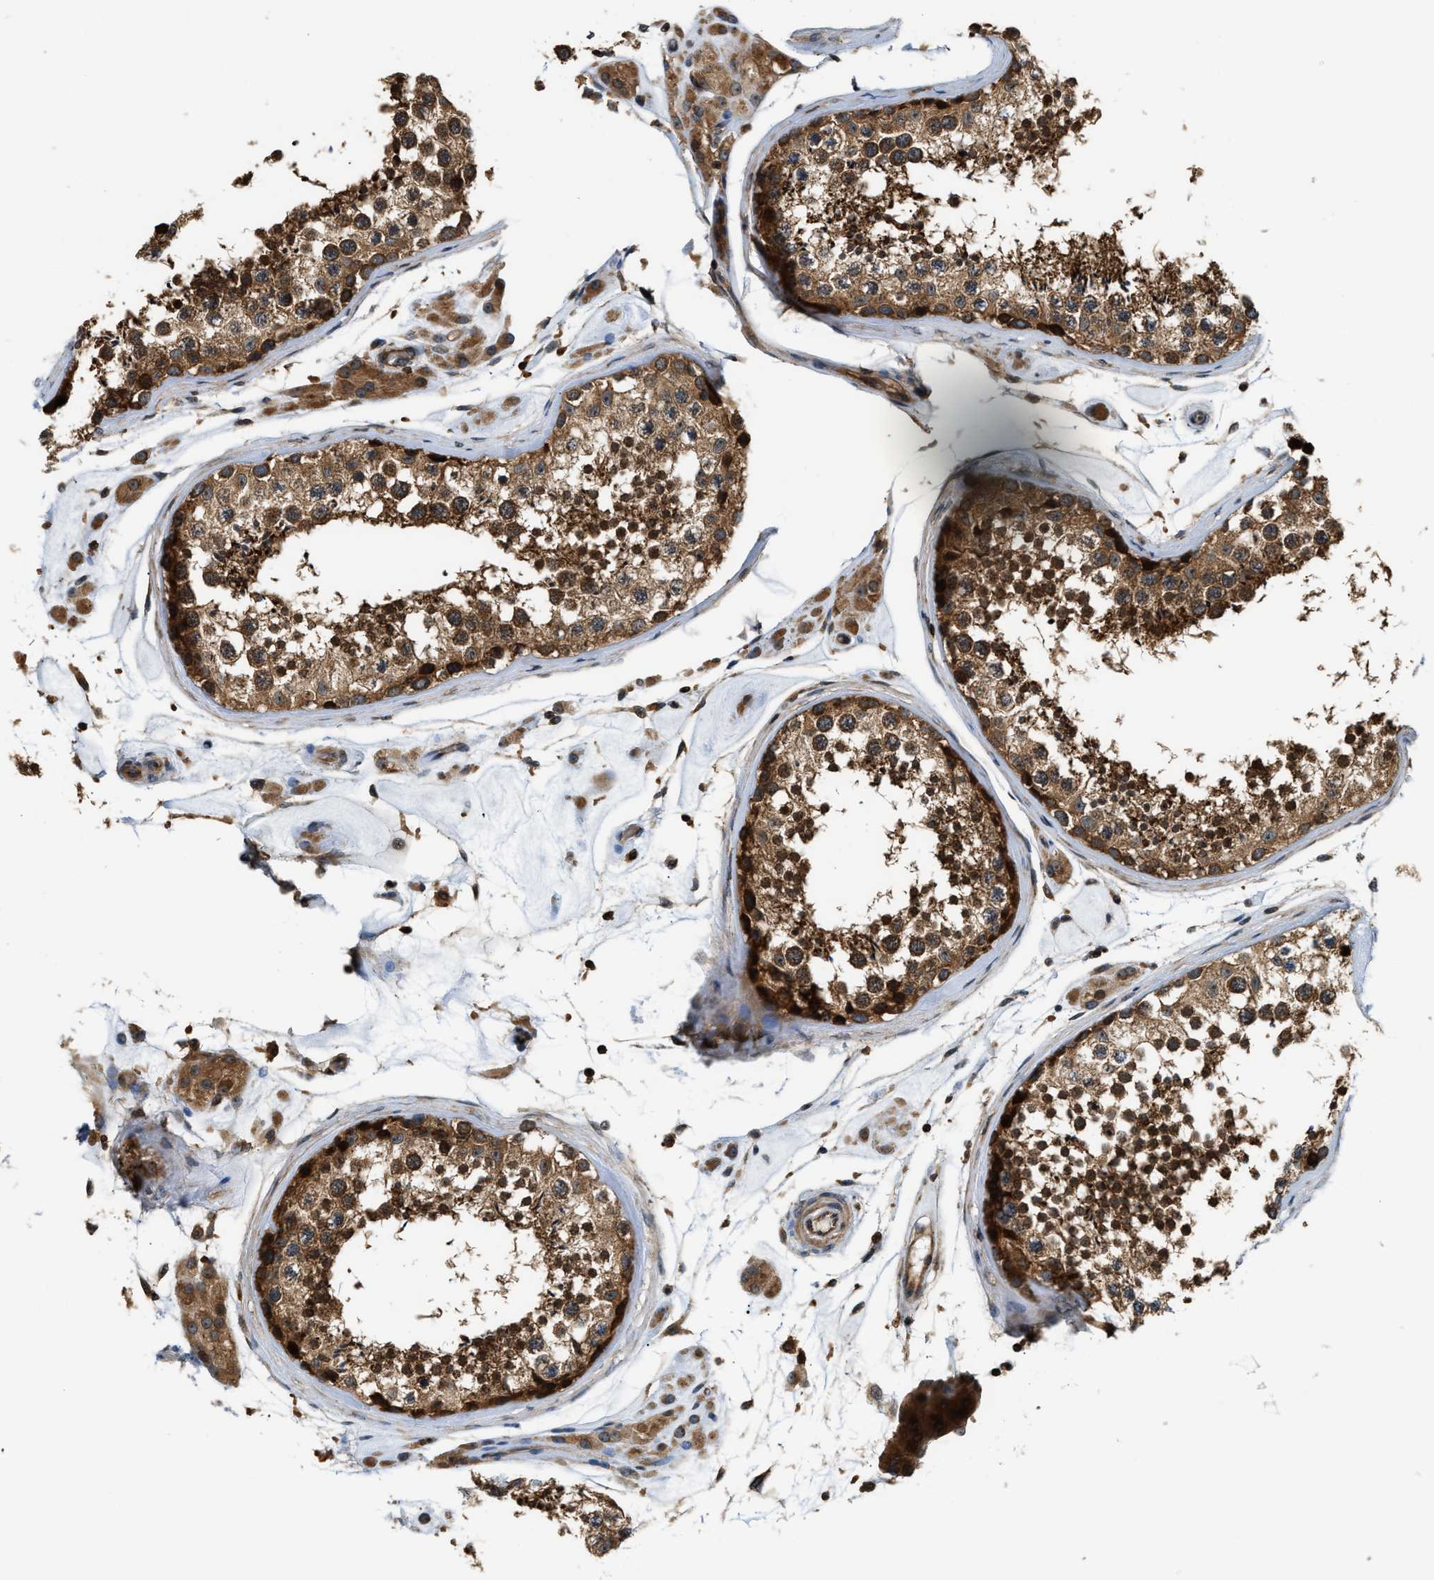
{"staining": {"intensity": "strong", "quantity": ">75%", "location": "cytoplasmic/membranous"}, "tissue": "testis", "cell_type": "Cells in seminiferous ducts", "image_type": "normal", "snomed": [{"axis": "morphology", "description": "Normal tissue, NOS"}, {"axis": "topography", "description": "Testis"}], "caption": "A brown stain highlights strong cytoplasmic/membranous positivity of a protein in cells in seminiferous ducts of unremarkable testis. Using DAB (3,3'-diaminobenzidine) (brown) and hematoxylin (blue) stains, captured at high magnification using brightfield microscopy.", "gene": "SNX5", "patient": {"sex": "male", "age": 46}}